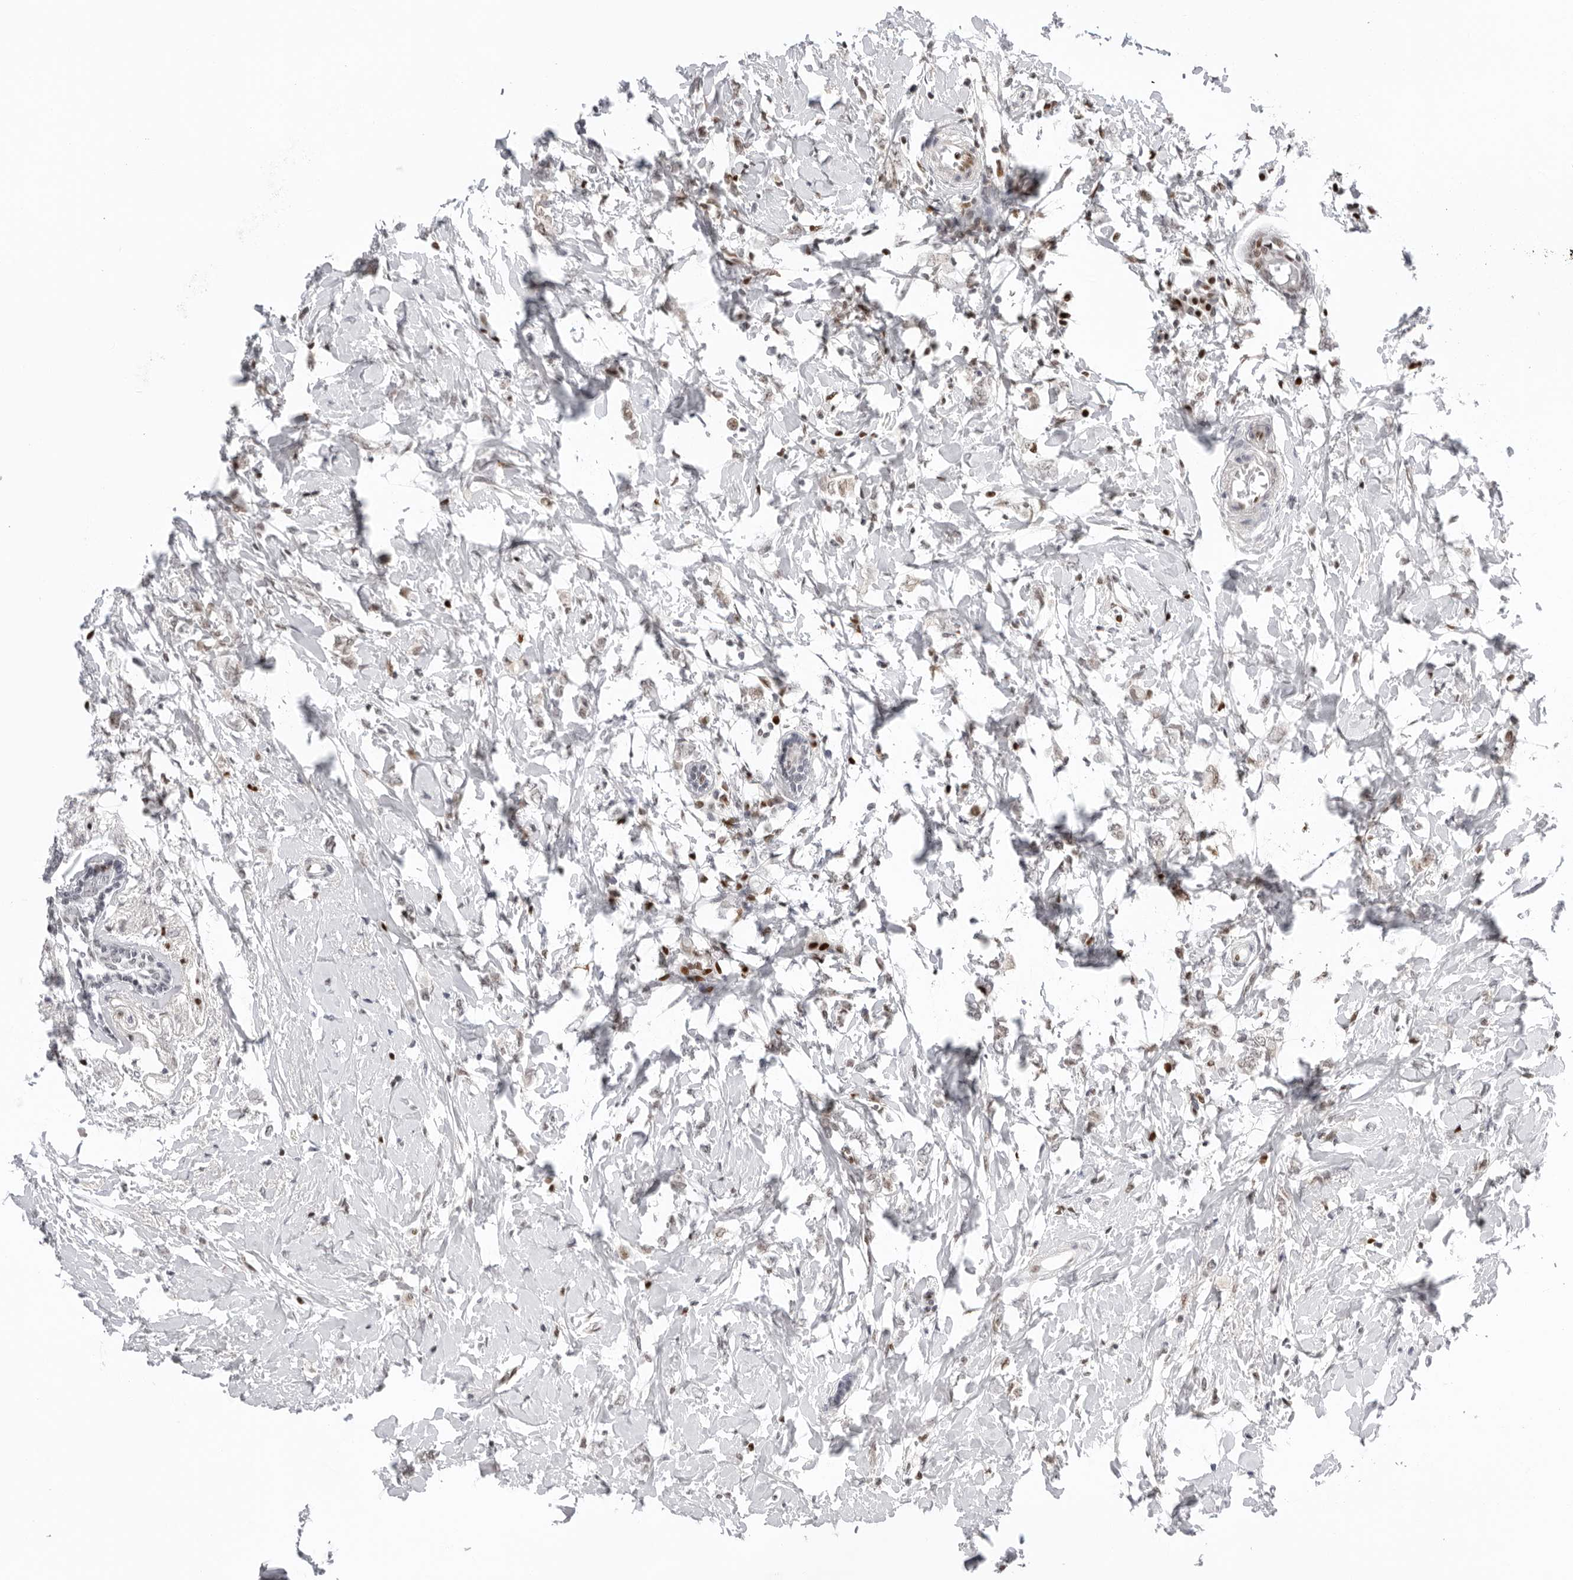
{"staining": {"intensity": "negative", "quantity": "none", "location": "none"}, "tissue": "breast cancer", "cell_type": "Tumor cells", "image_type": "cancer", "snomed": [{"axis": "morphology", "description": "Normal tissue, NOS"}, {"axis": "morphology", "description": "Lobular carcinoma"}, {"axis": "topography", "description": "Breast"}], "caption": "Tumor cells show no significant protein expression in breast lobular carcinoma.", "gene": "OGG1", "patient": {"sex": "female", "age": 47}}